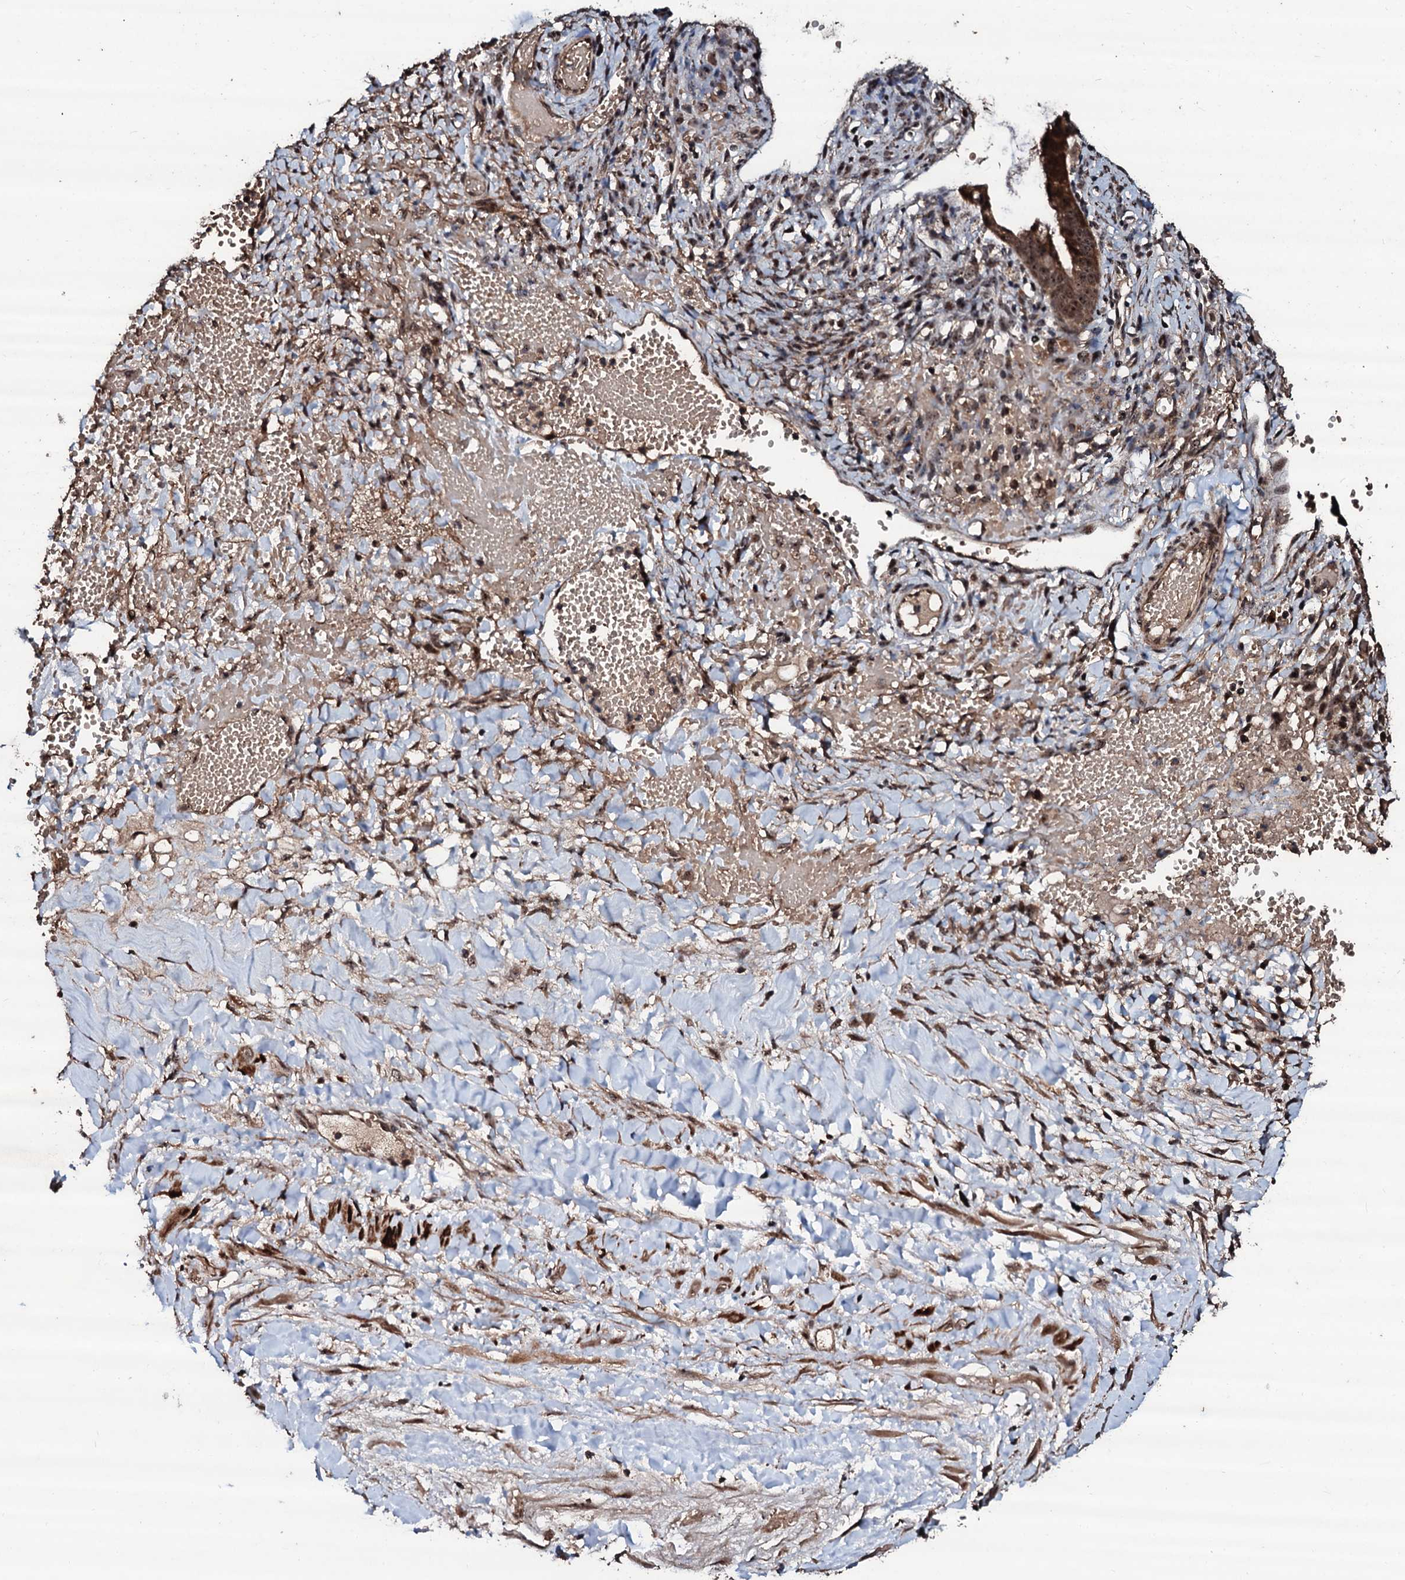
{"staining": {"intensity": "moderate", "quantity": ">75%", "location": "cytoplasmic/membranous,nuclear"}, "tissue": "ovarian cancer", "cell_type": "Tumor cells", "image_type": "cancer", "snomed": [{"axis": "morphology", "description": "Cystadenocarcinoma, mucinous, NOS"}, {"axis": "topography", "description": "Ovary"}], "caption": "Ovarian cancer stained with IHC displays moderate cytoplasmic/membranous and nuclear positivity in about >75% of tumor cells. The protein is shown in brown color, while the nuclei are stained blue.", "gene": "SUPT7L", "patient": {"sex": "female", "age": 73}}